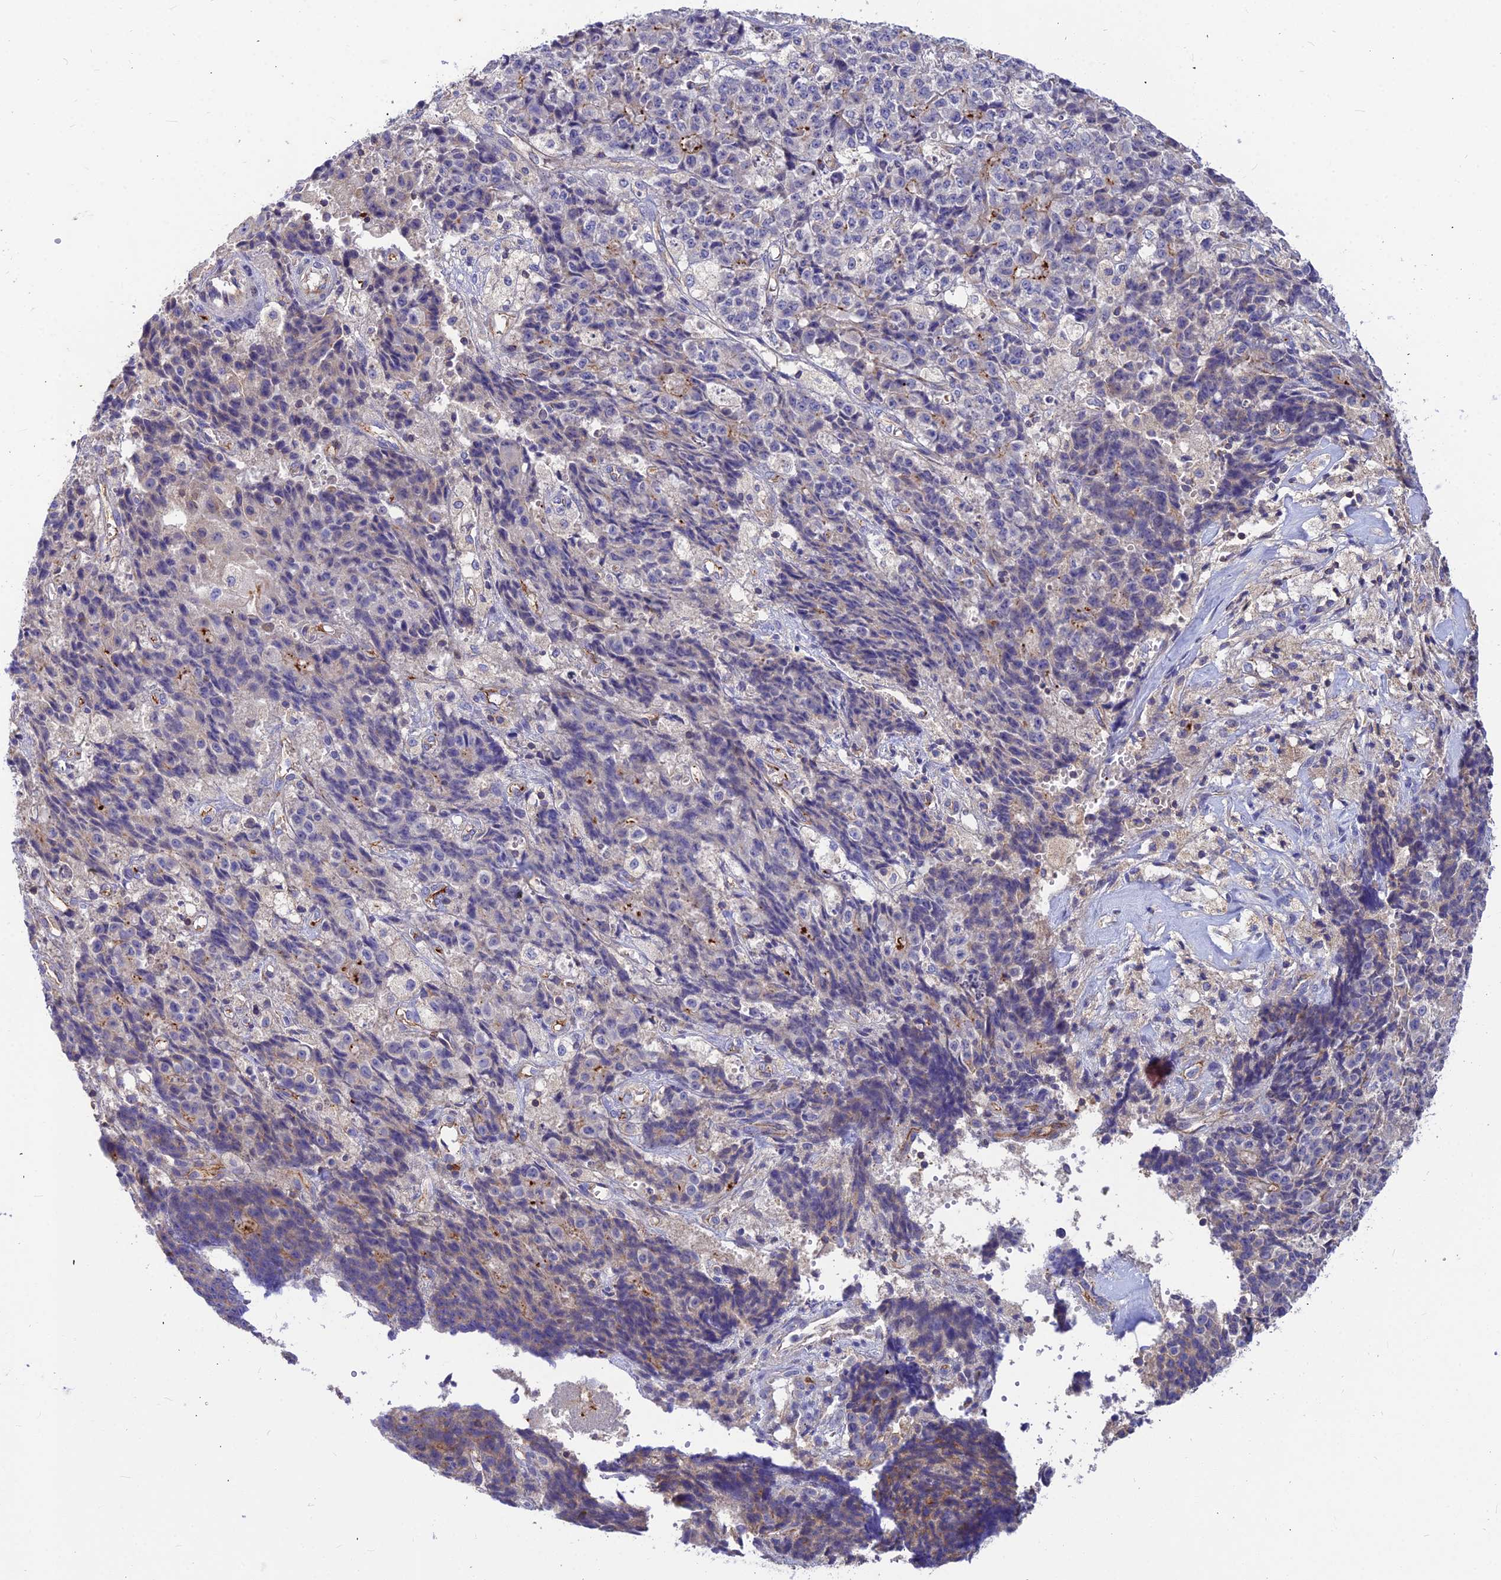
{"staining": {"intensity": "negative", "quantity": "none", "location": "none"}, "tissue": "ovarian cancer", "cell_type": "Tumor cells", "image_type": "cancer", "snomed": [{"axis": "morphology", "description": "Carcinoma, endometroid"}, {"axis": "topography", "description": "Ovary"}], "caption": "An IHC micrograph of ovarian cancer is shown. There is no staining in tumor cells of ovarian cancer.", "gene": "ASPHD1", "patient": {"sex": "female", "age": 42}}